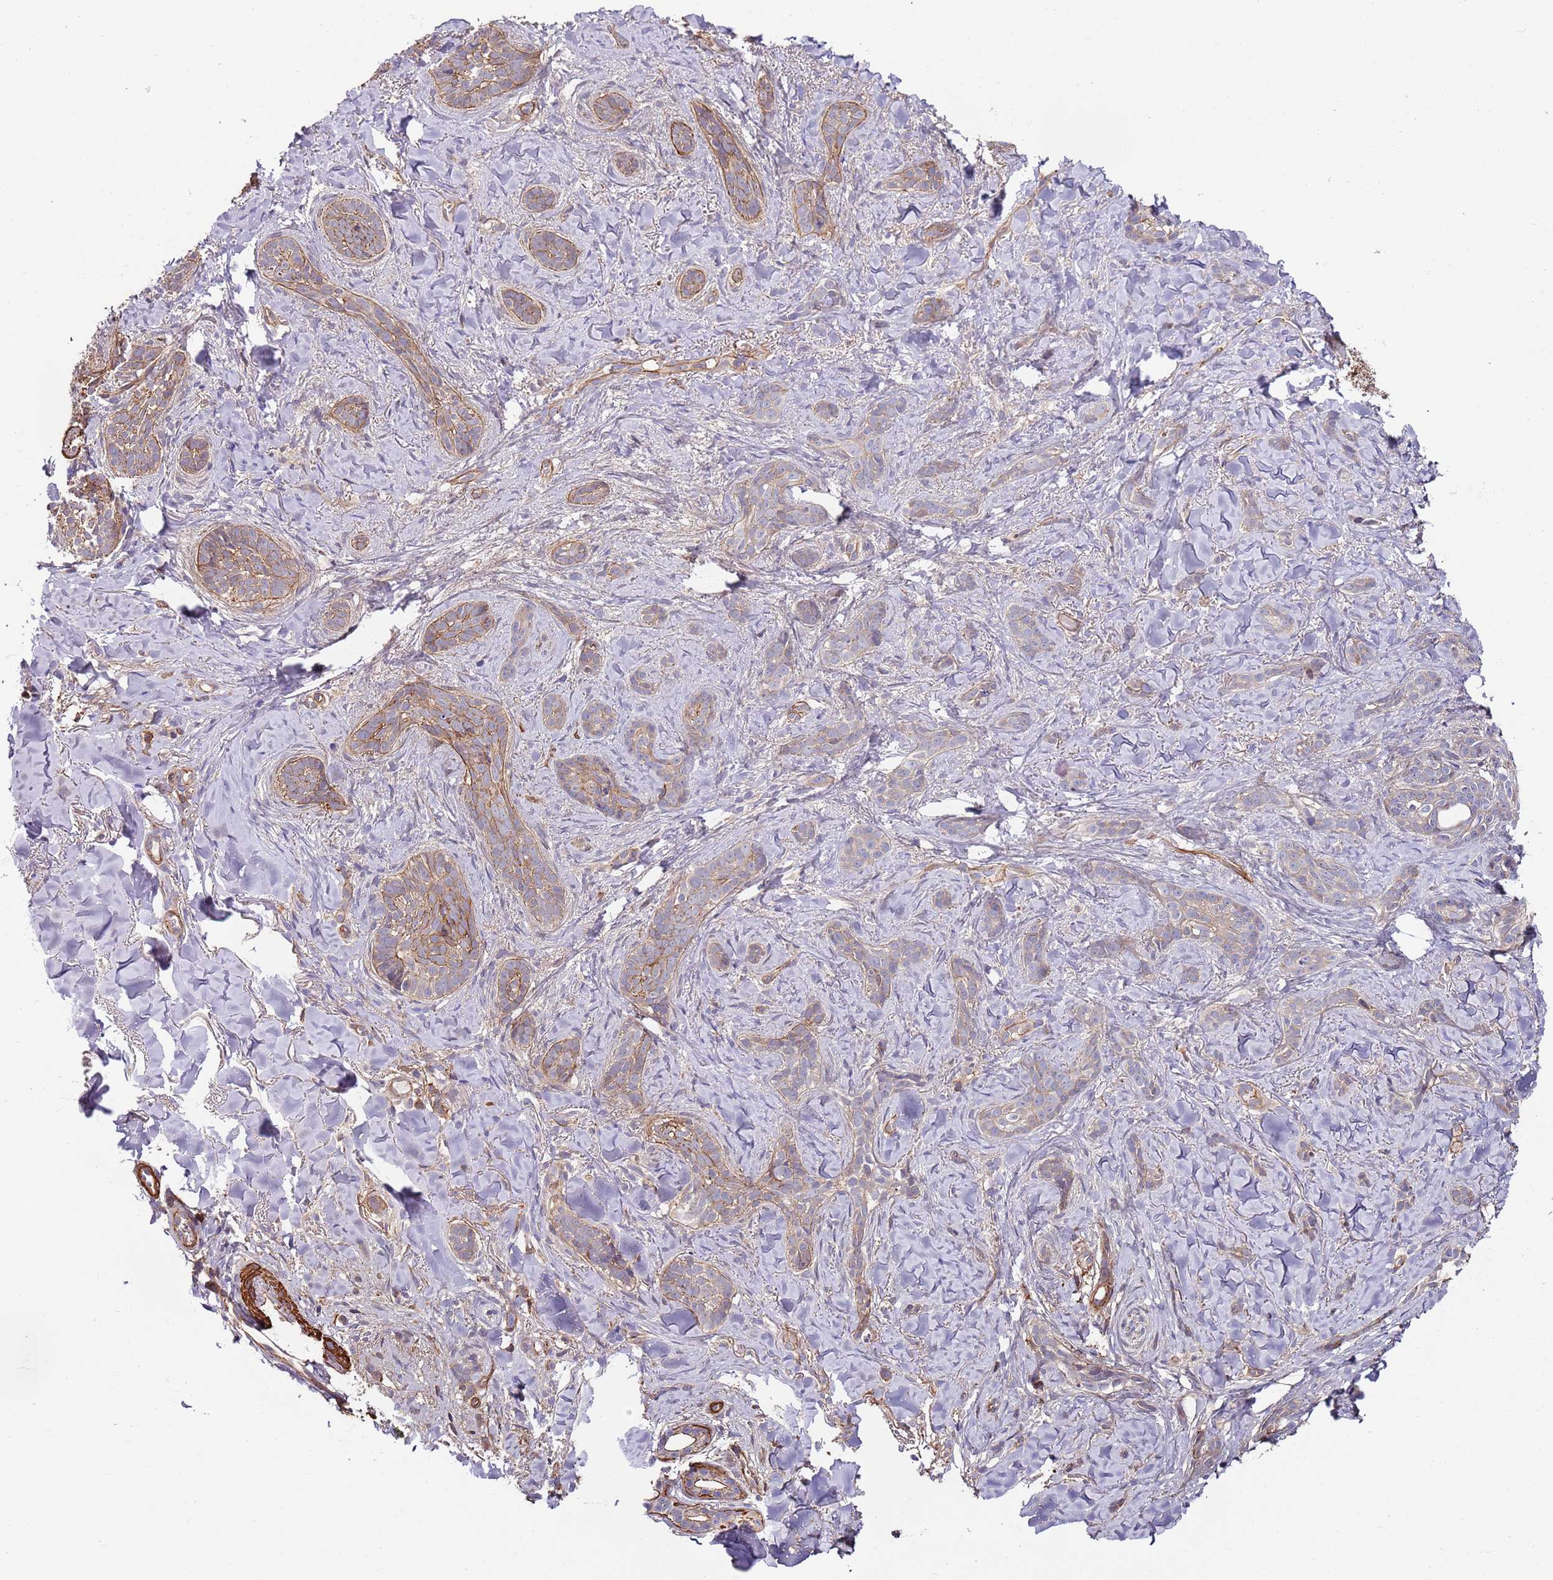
{"staining": {"intensity": "moderate", "quantity": "25%-75%", "location": "cytoplasmic/membranous"}, "tissue": "skin cancer", "cell_type": "Tumor cells", "image_type": "cancer", "snomed": [{"axis": "morphology", "description": "Basal cell carcinoma"}, {"axis": "topography", "description": "Skin"}], "caption": "Skin cancer (basal cell carcinoma) stained for a protein displays moderate cytoplasmic/membranous positivity in tumor cells. (Stains: DAB (3,3'-diaminobenzidine) in brown, nuclei in blue, Microscopy: brightfield microscopy at high magnification).", "gene": "CYP2U1", "patient": {"sex": "female", "age": 55}}